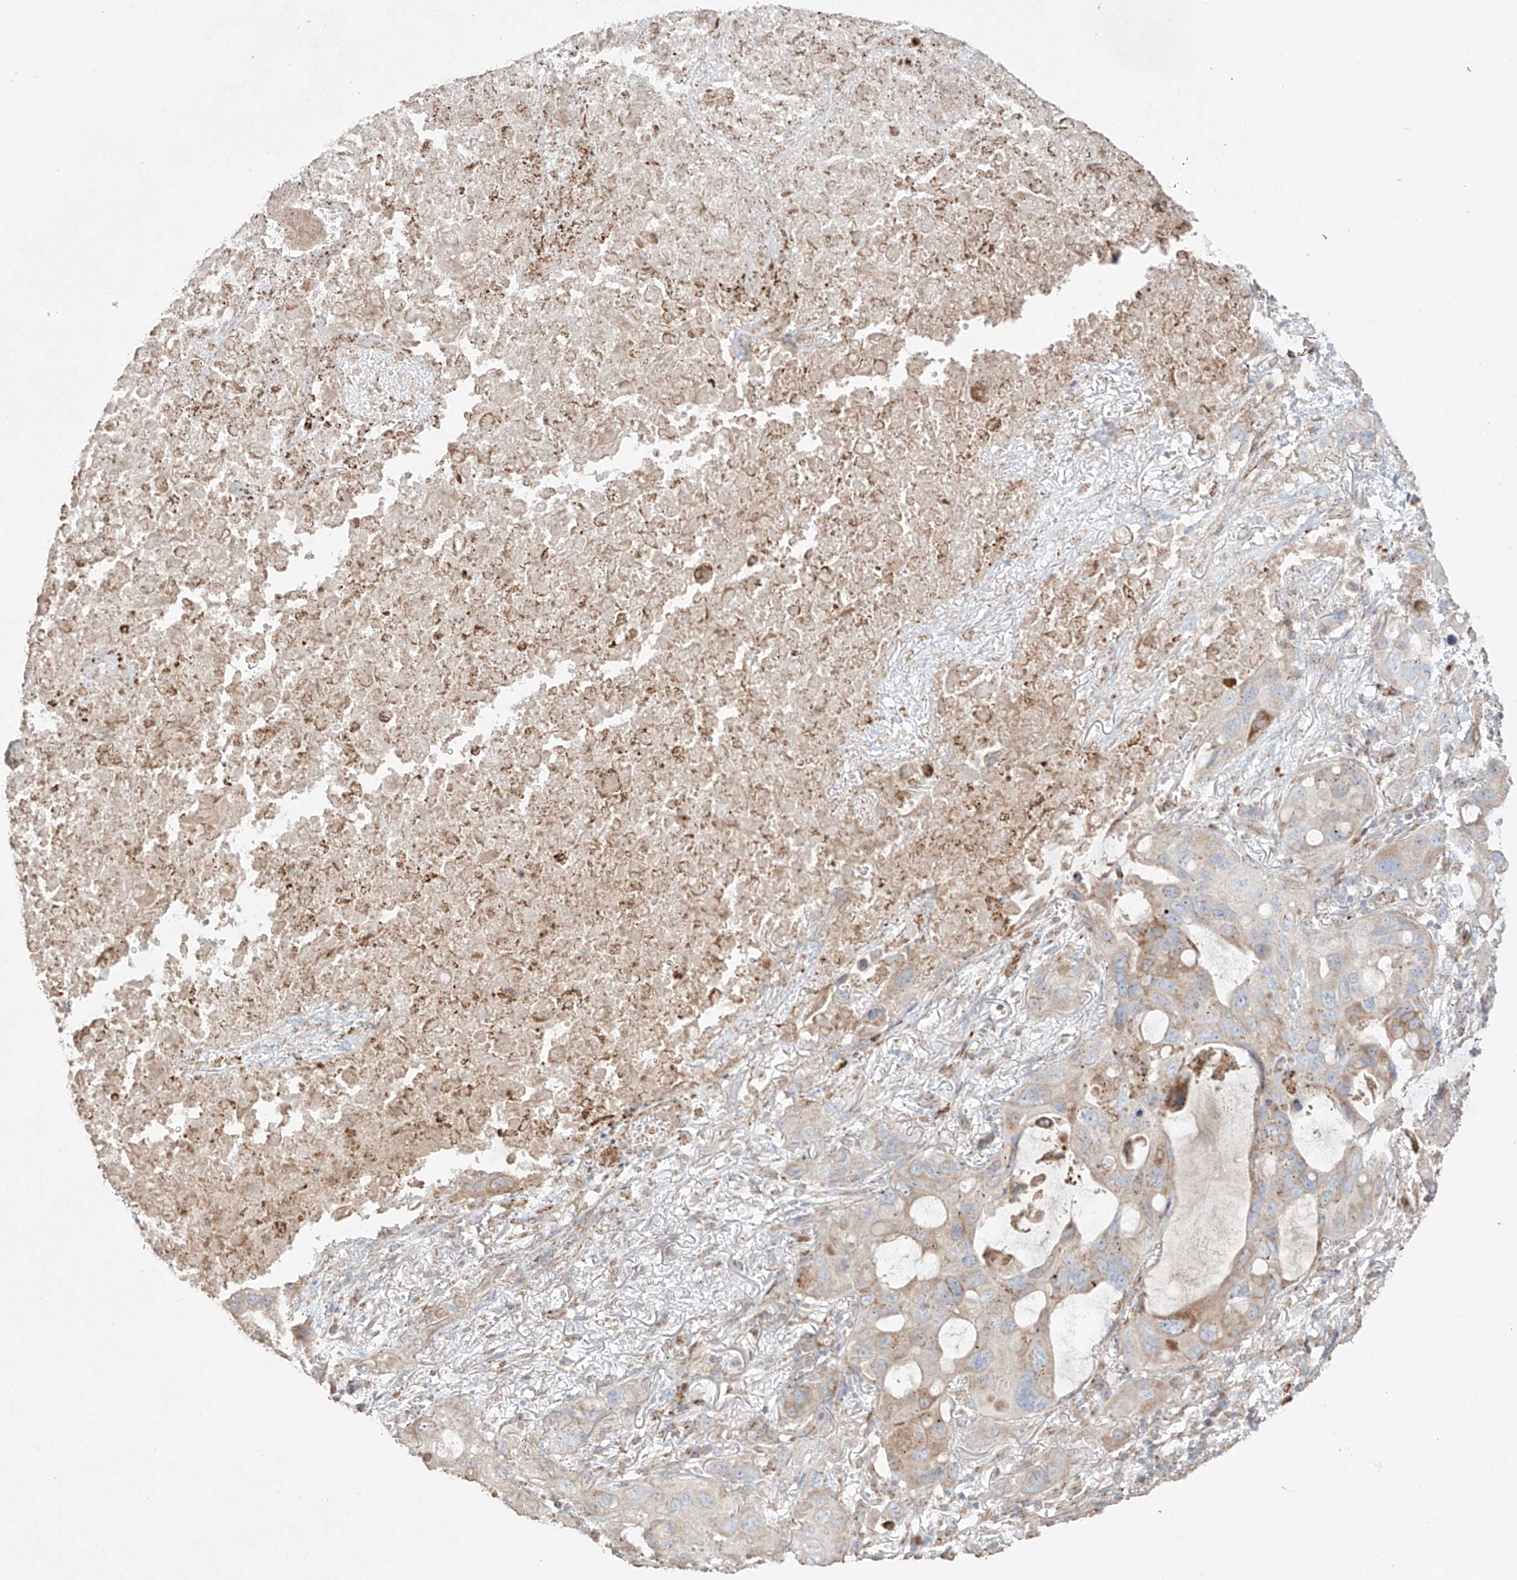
{"staining": {"intensity": "weak", "quantity": "<25%", "location": "cytoplasmic/membranous"}, "tissue": "lung cancer", "cell_type": "Tumor cells", "image_type": "cancer", "snomed": [{"axis": "morphology", "description": "Squamous cell carcinoma, NOS"}, {"axis": "topography", "description": "Lung"}], "caption": "This is an immunohistochemistry image of lung cancer (squamous cell carcinoma). There is no positivity in tumor cells.", "gene": "COLGALT2", "patient": {"sex": "female", "age": 73}}